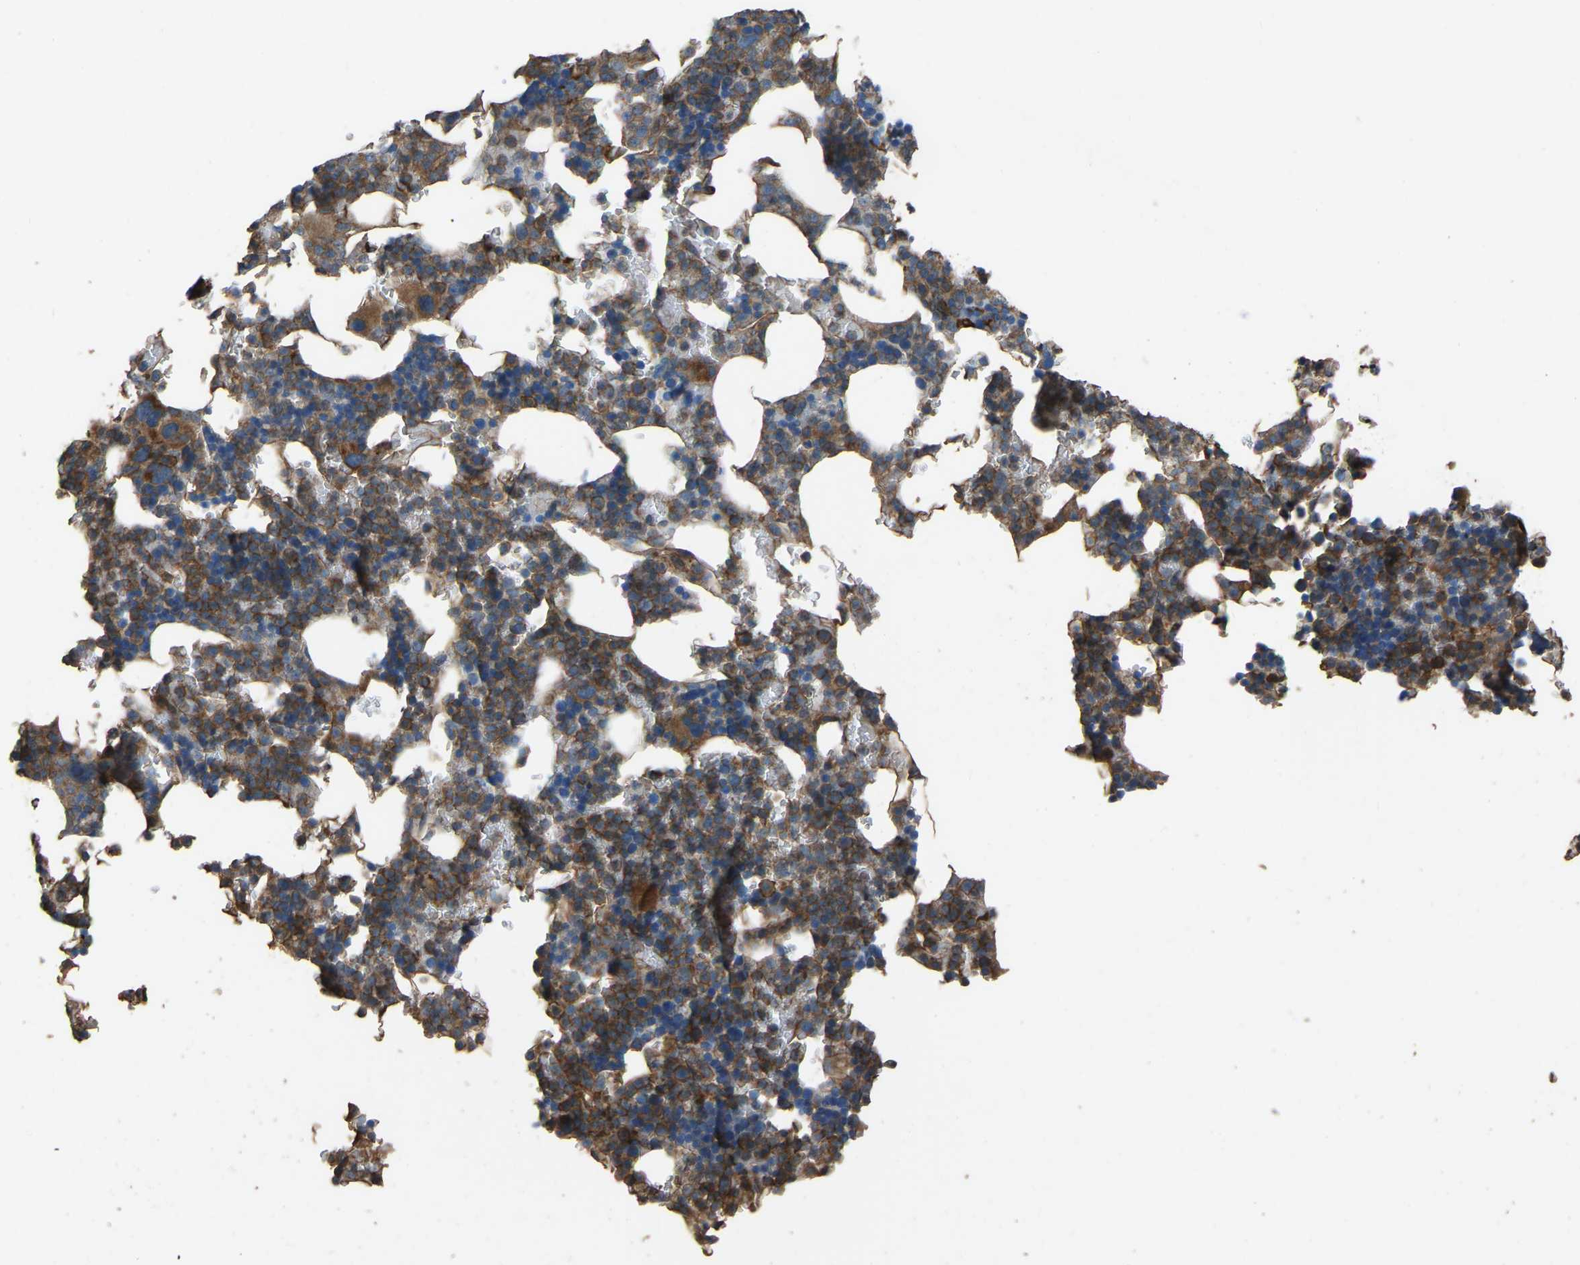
{"staining": {"intensity": "moderate", "quantity": ">75%", "location": "cytoplasmic/membranous"}, "tissue": "bone marrow", "cell_type": "Hematopoietic cells", "image_type": "normal", "snomed": [{"axis": "morphology", "description": "Normal tissue, NOS"}, {"axis": "topography", "description": "Bone marrow"}], "caption": "Immunohistochemical staining of unremarkable human bone marrow exhibits medium levels of moderate cytoplasmic/membranous staining in about >75% of hematopoietic cells.", "gene": "SLC4A2", "patient": {"sex": "female", "age": 81}}